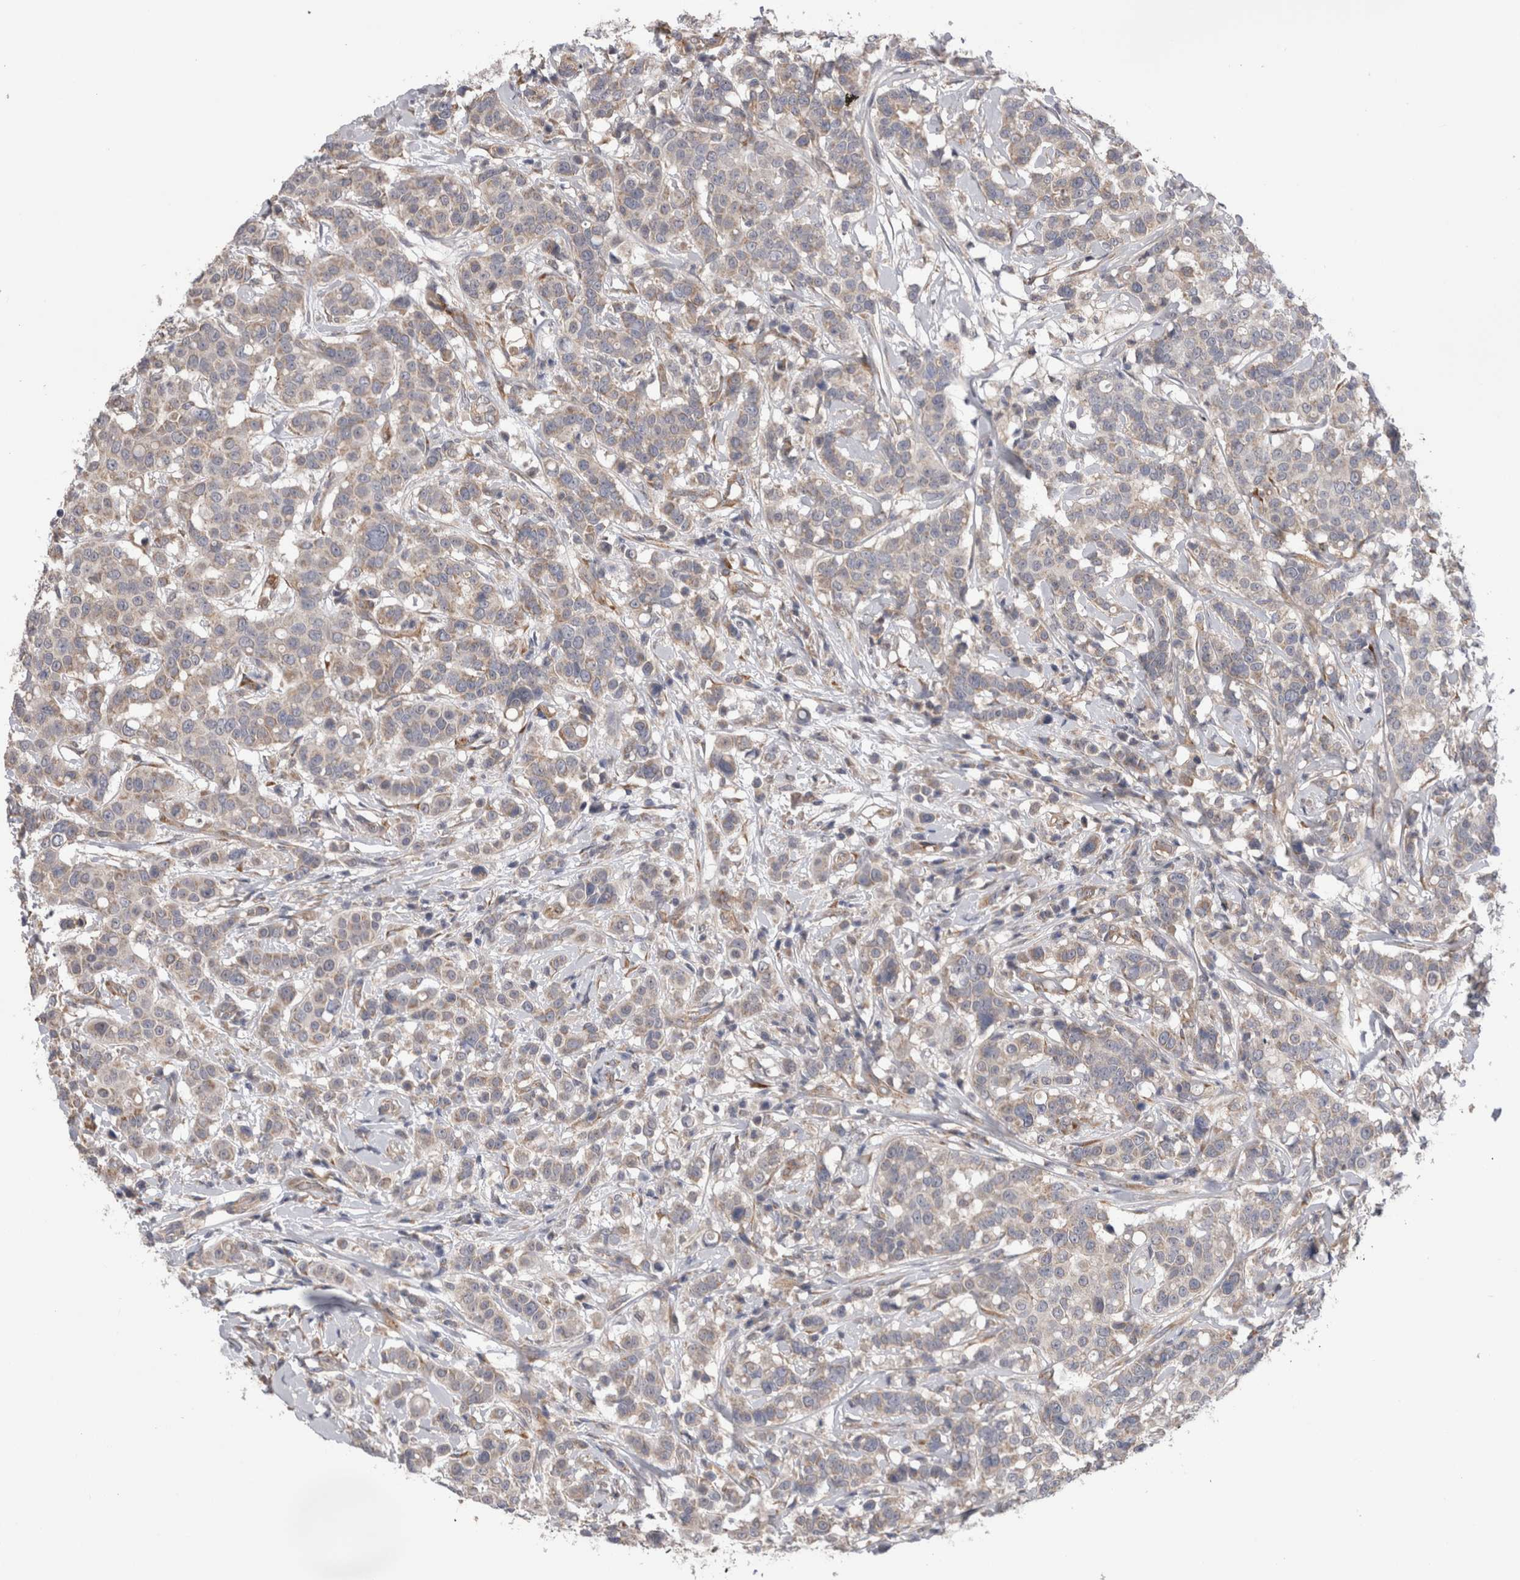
{"staining": {"intensity": "weak", "quantity": "<25%", "location": "cytoplasmic/membranous"}, "tissue": "breast cancer", "cell_type": "Tumor cells", "image_type": "cancer", "snomed": [{"axis": "morphology", "description": "Duct carcinoma"}, {"axis": "topography", "description": "Breast"}], "caption": "This is an immunohistochemistry photomicrograph of human breast cancer (invasive ductal carcinoma). There is no positivity in tumor cells.", "gene": "ARHGAP29", "patient": {"sex": "female", "age": 27}}